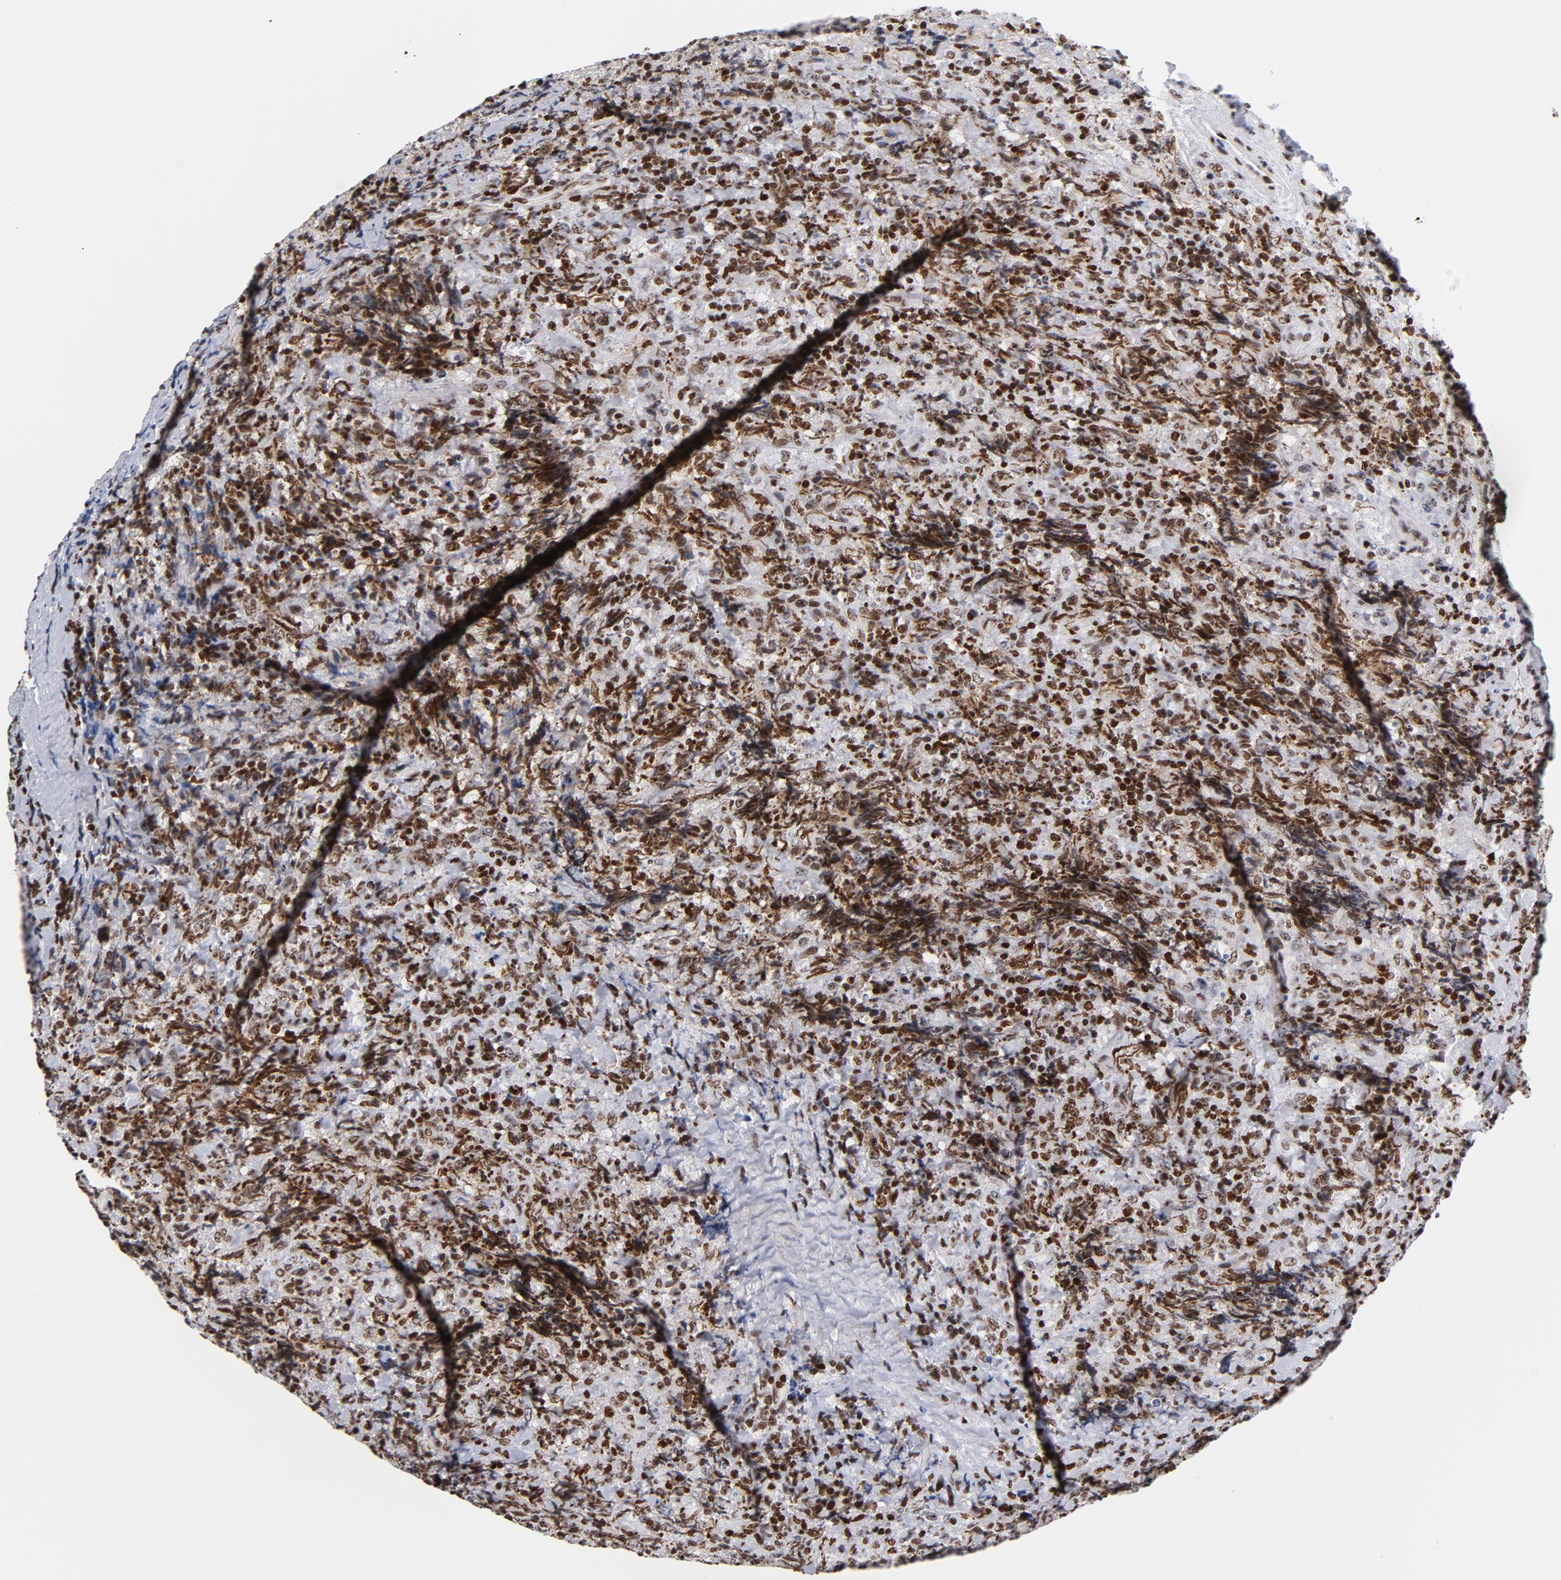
{"staining": {"intensity": "strong", "quantity": ">75%", "location": "nuclear"}, "tissue": "lymphoma", "cell_type": "Tumor cells", "image_type": "cancer", "snomed": [{"axis": "morphology", "description": "Malignant lymphoma, non-Hodgkin's type, High grade"}, {"axis": "topography", "description": "Tonsil"}], "caption": "Immunohistochemical staining of human lymphoma demonstrates high levels of strong nuclear positivity in approximately >75% of tumor cells. The staining was performed using DAB to visualize the protein expression in brown, while the nuclei were stained in blue with hematoxylin (Magnification: 20x).", "gene": "TOP2B", "patient": {"sex": "female", "age": 36}}